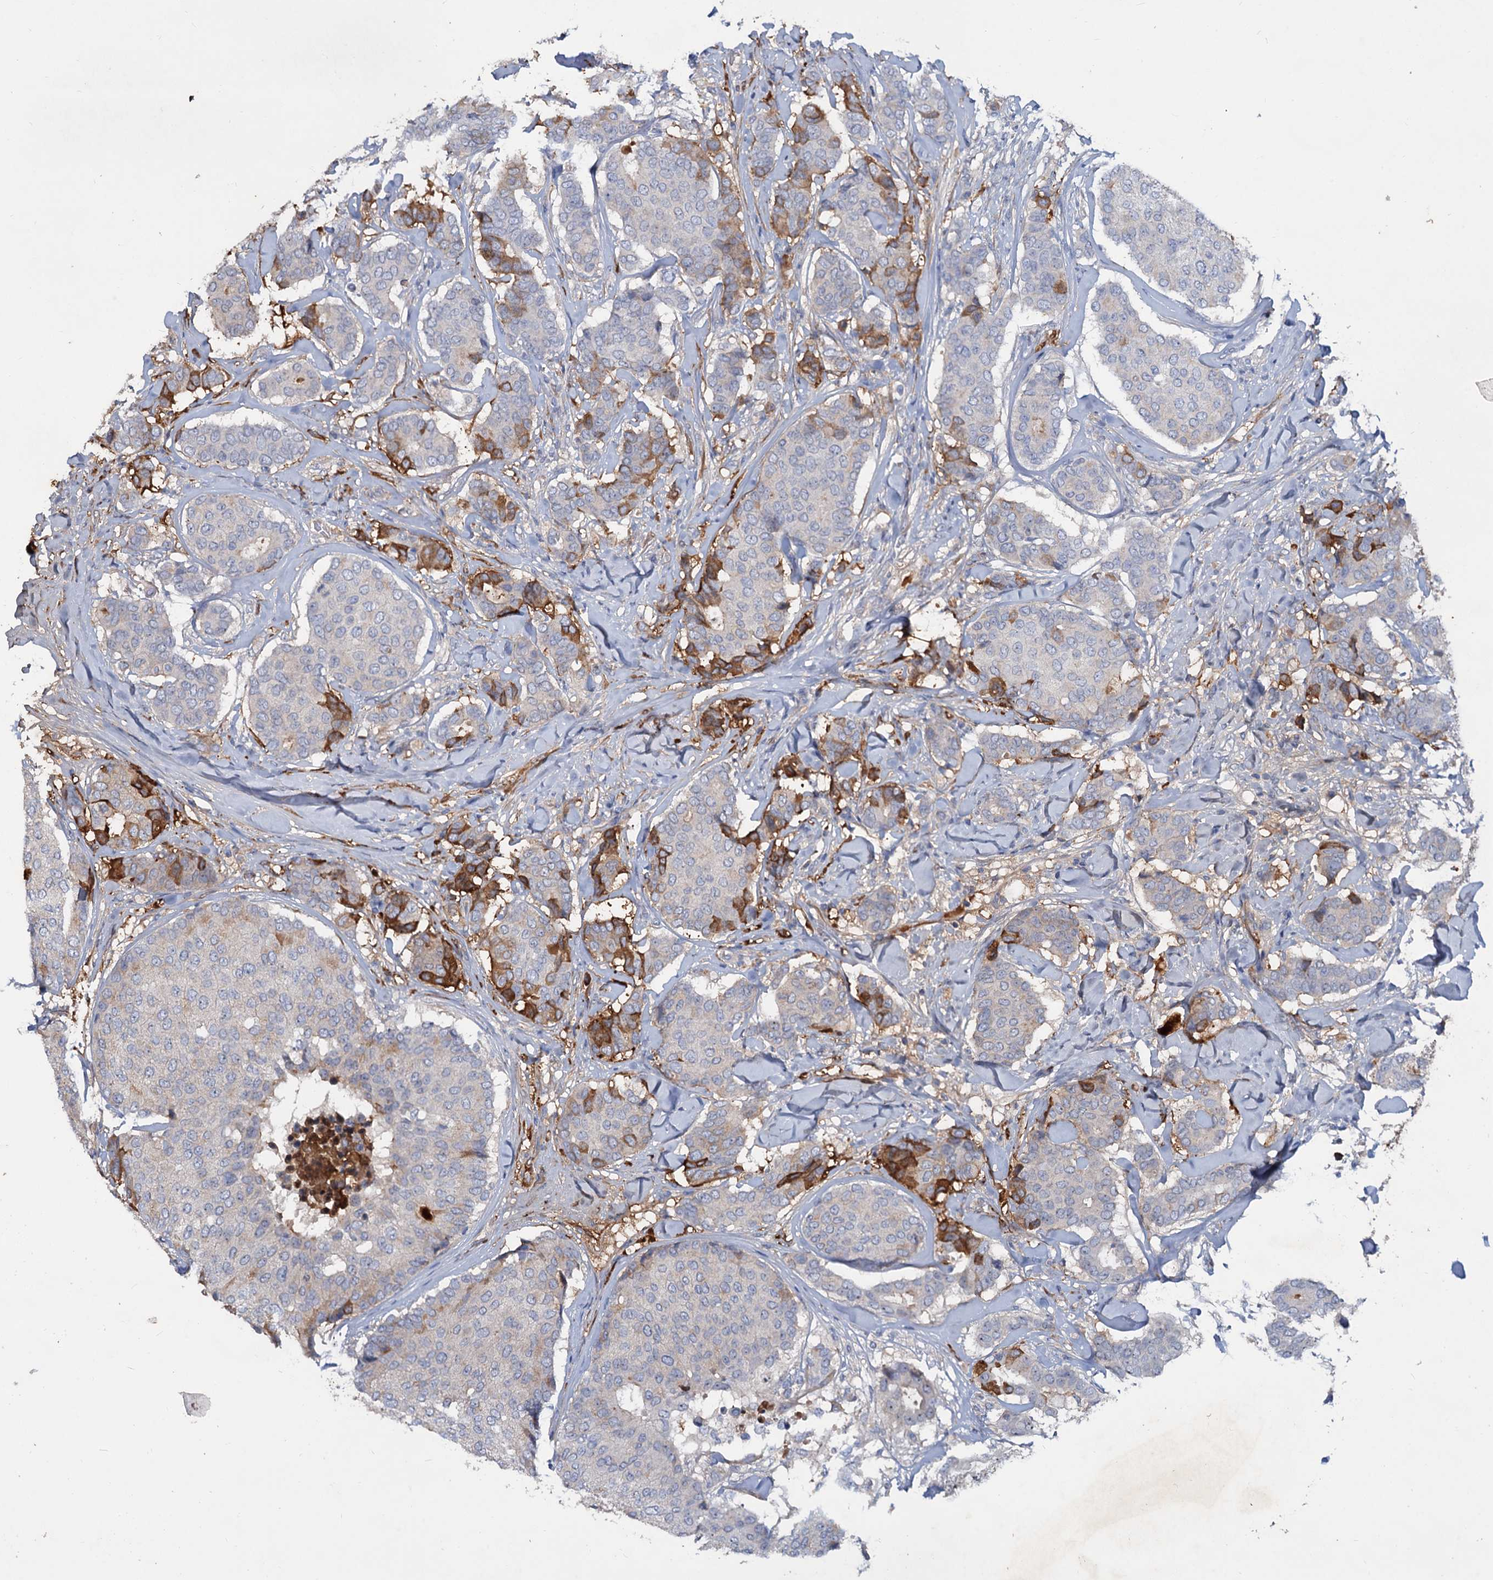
{"staining": {"intensity": "strong", "quantity": "<25%", "location": "cytoplasmic/membranous"}, "tissue": "breast cancer", "cell_type": "Tumor cells", "image_type": "cancer", "snomed": [{"axis": "morphology", "description": "Duct carcinoma"}, {"axis": "topography", "description": "Breast"}], "caption": "Protein expression analysis of human breast intraductal carcinoma reveals strong cytoplasmic/membranous expression in approximately <25% of tumor cells.", "gene": "CHRD", "patient": {"sex": "female", "age": 75}}